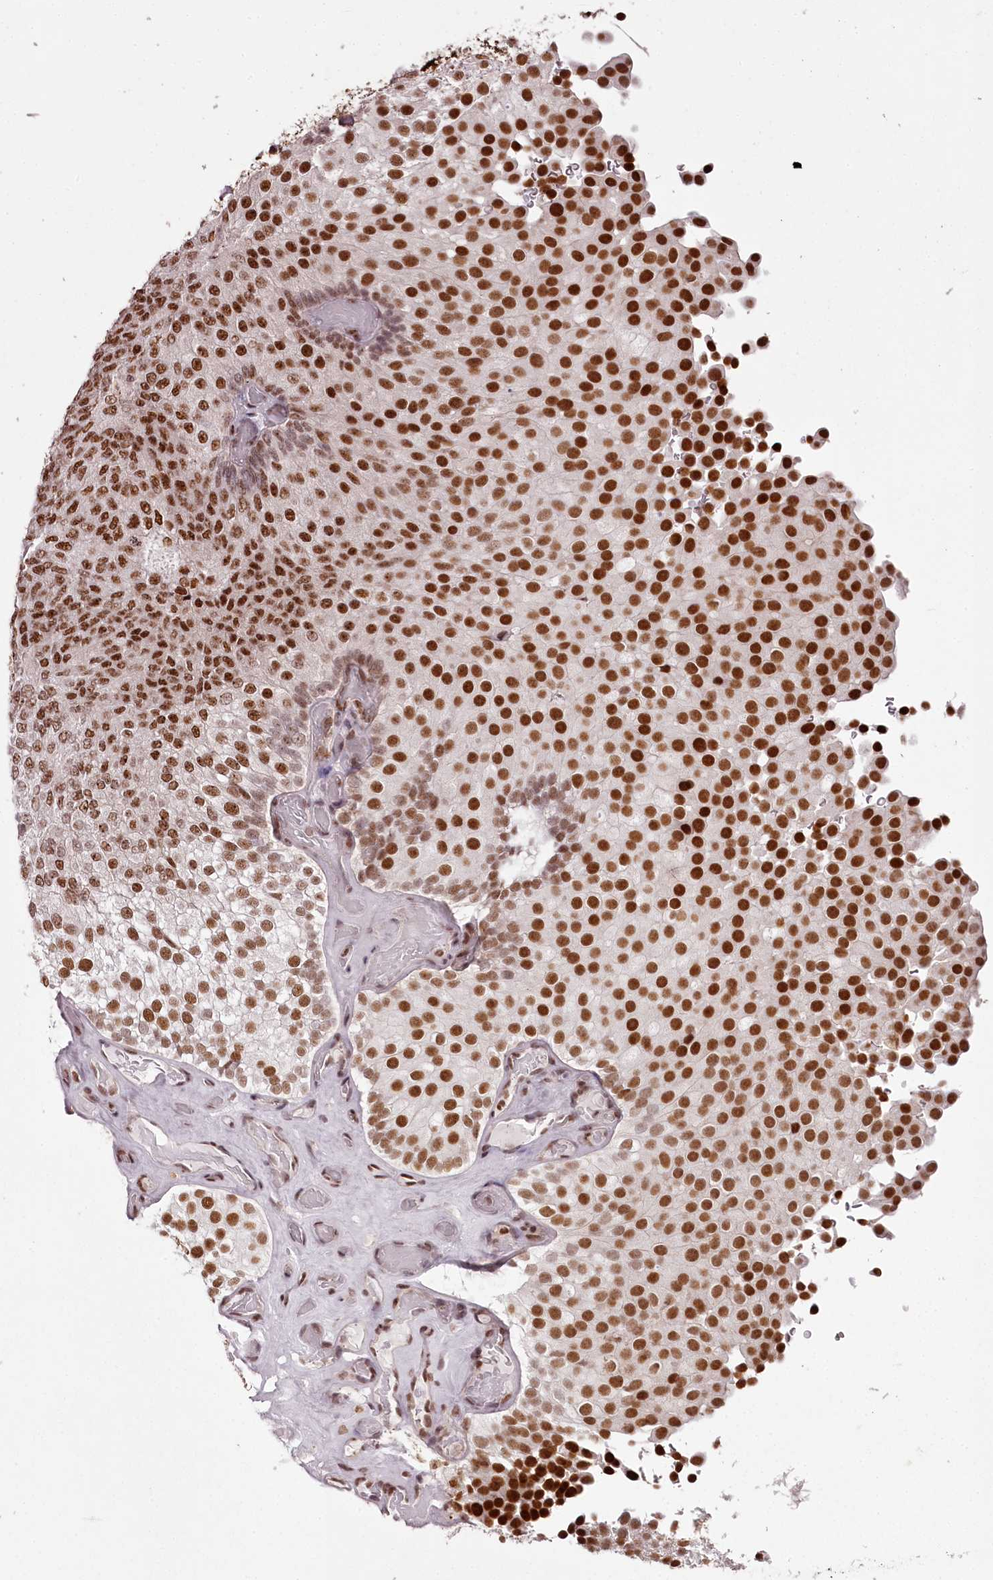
{"staining": {"intensity": "strong", "quantity": ">75%", "location": "nuclear"}, "tissue": "urothelial cancer", "cell_type": "Tumor cells", "image_type": "cancer", "snomed": [{"axis": "morphology", "description": "Urothelial carcinoma, Low grade"}, {"axis": "topography", "description": "Urinary bladder"}], "caption": "A brown stain labels strong nuclear positivity of a protein in urothelial carcinoma (low-grade) tumor cells. The staining is performed using DAB brown chromogen to label protein expression. The nuclei are counter-stained blue using hematoxylin.", "gene": "PSPC1", "patient": {"sex": "male", "age": 78}}